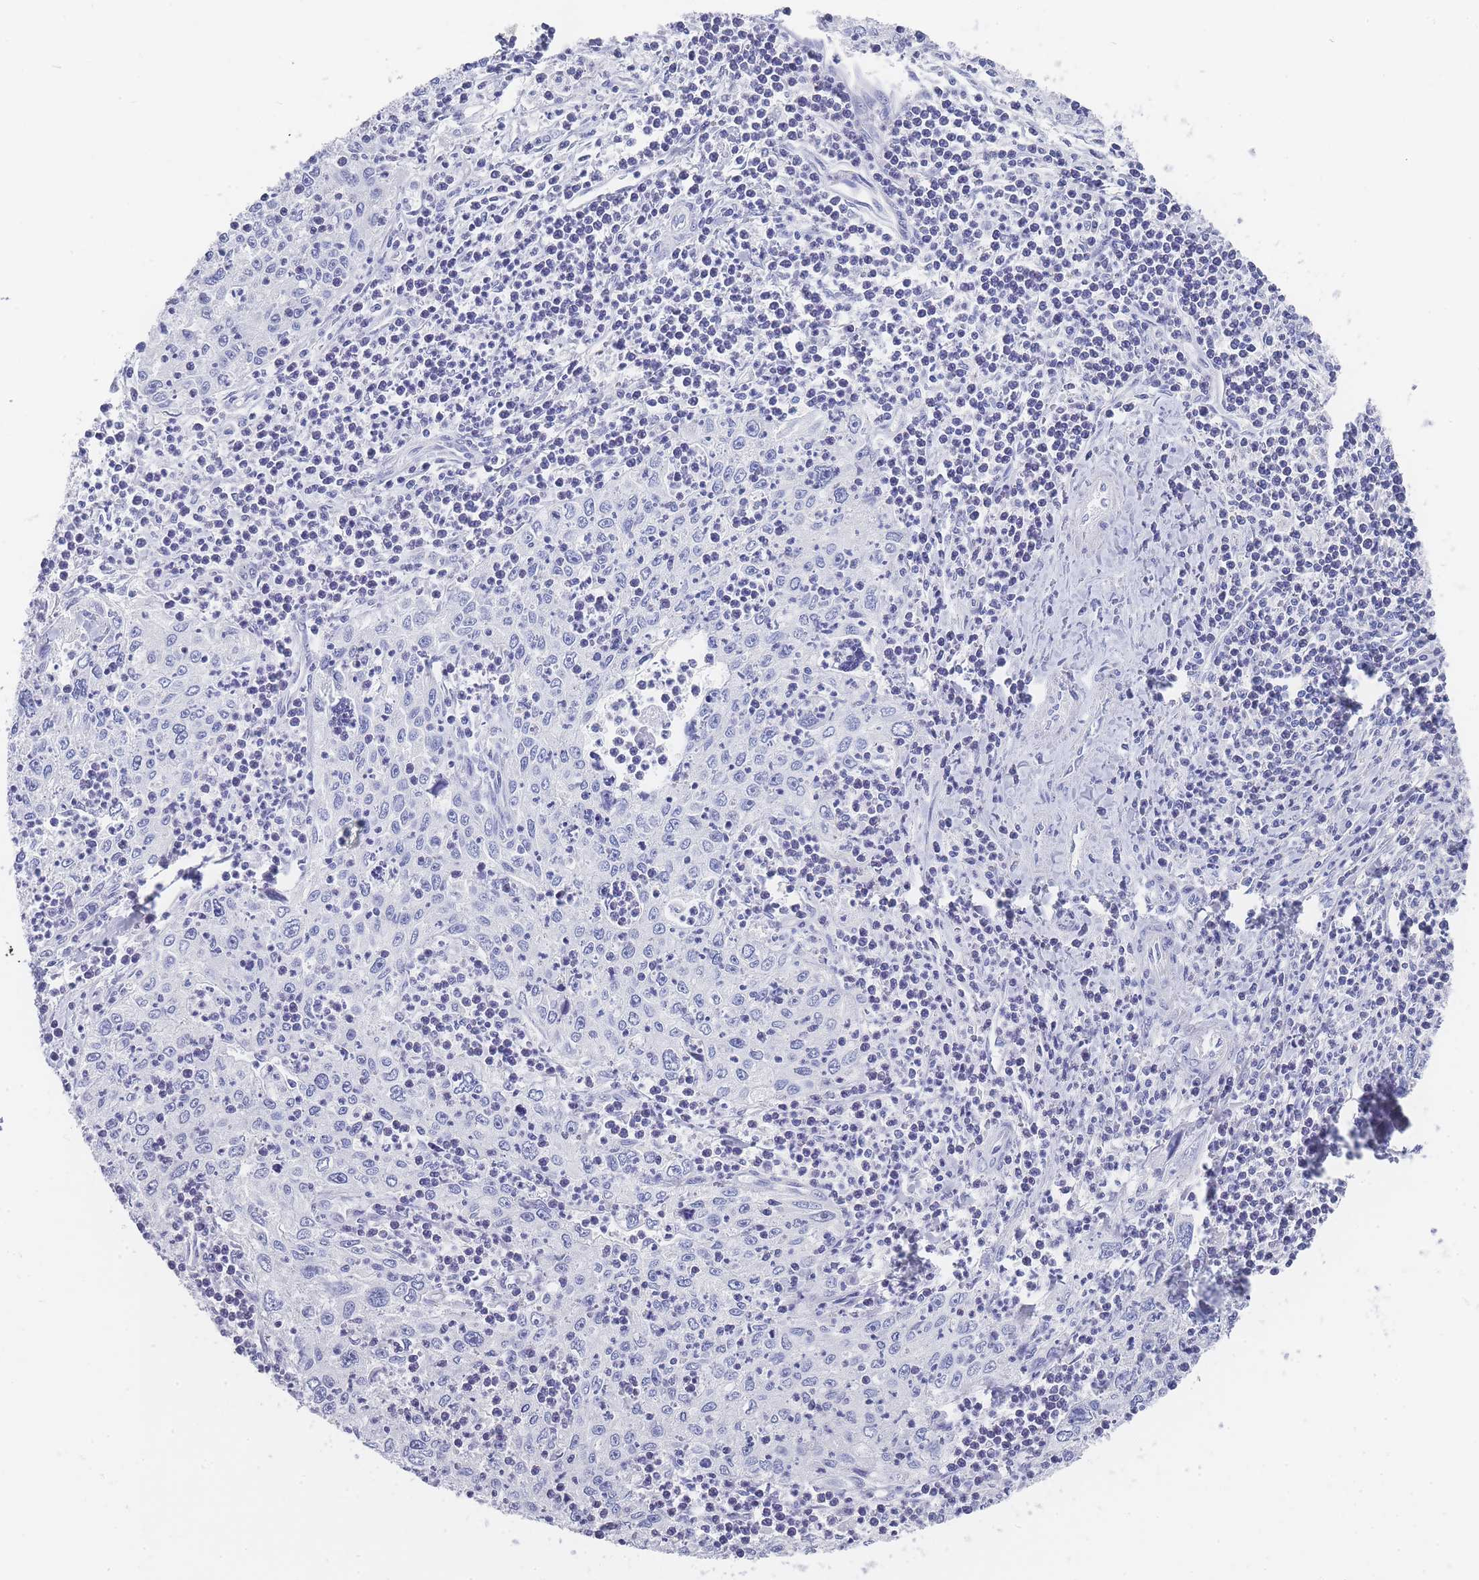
{"staining": {"intensity": "negative", "quantity": "none", "location": "none"}, "tissue": "cervical cancer", "cell_type": "Tumor cells", "image_type": "cancer", "snomed": [{"axis": "morphology", "description": "Squamous cell carcinoma, NOS"}, {"axis": "topography", "description": "Cervix"}], "caption": "DAB immunohistochemical staining of cervical squamous cell carcinoma shows no significant expression in tumor cells.", "gene": "RAB2B", "patient": {"sex": "female", "age": 30}}